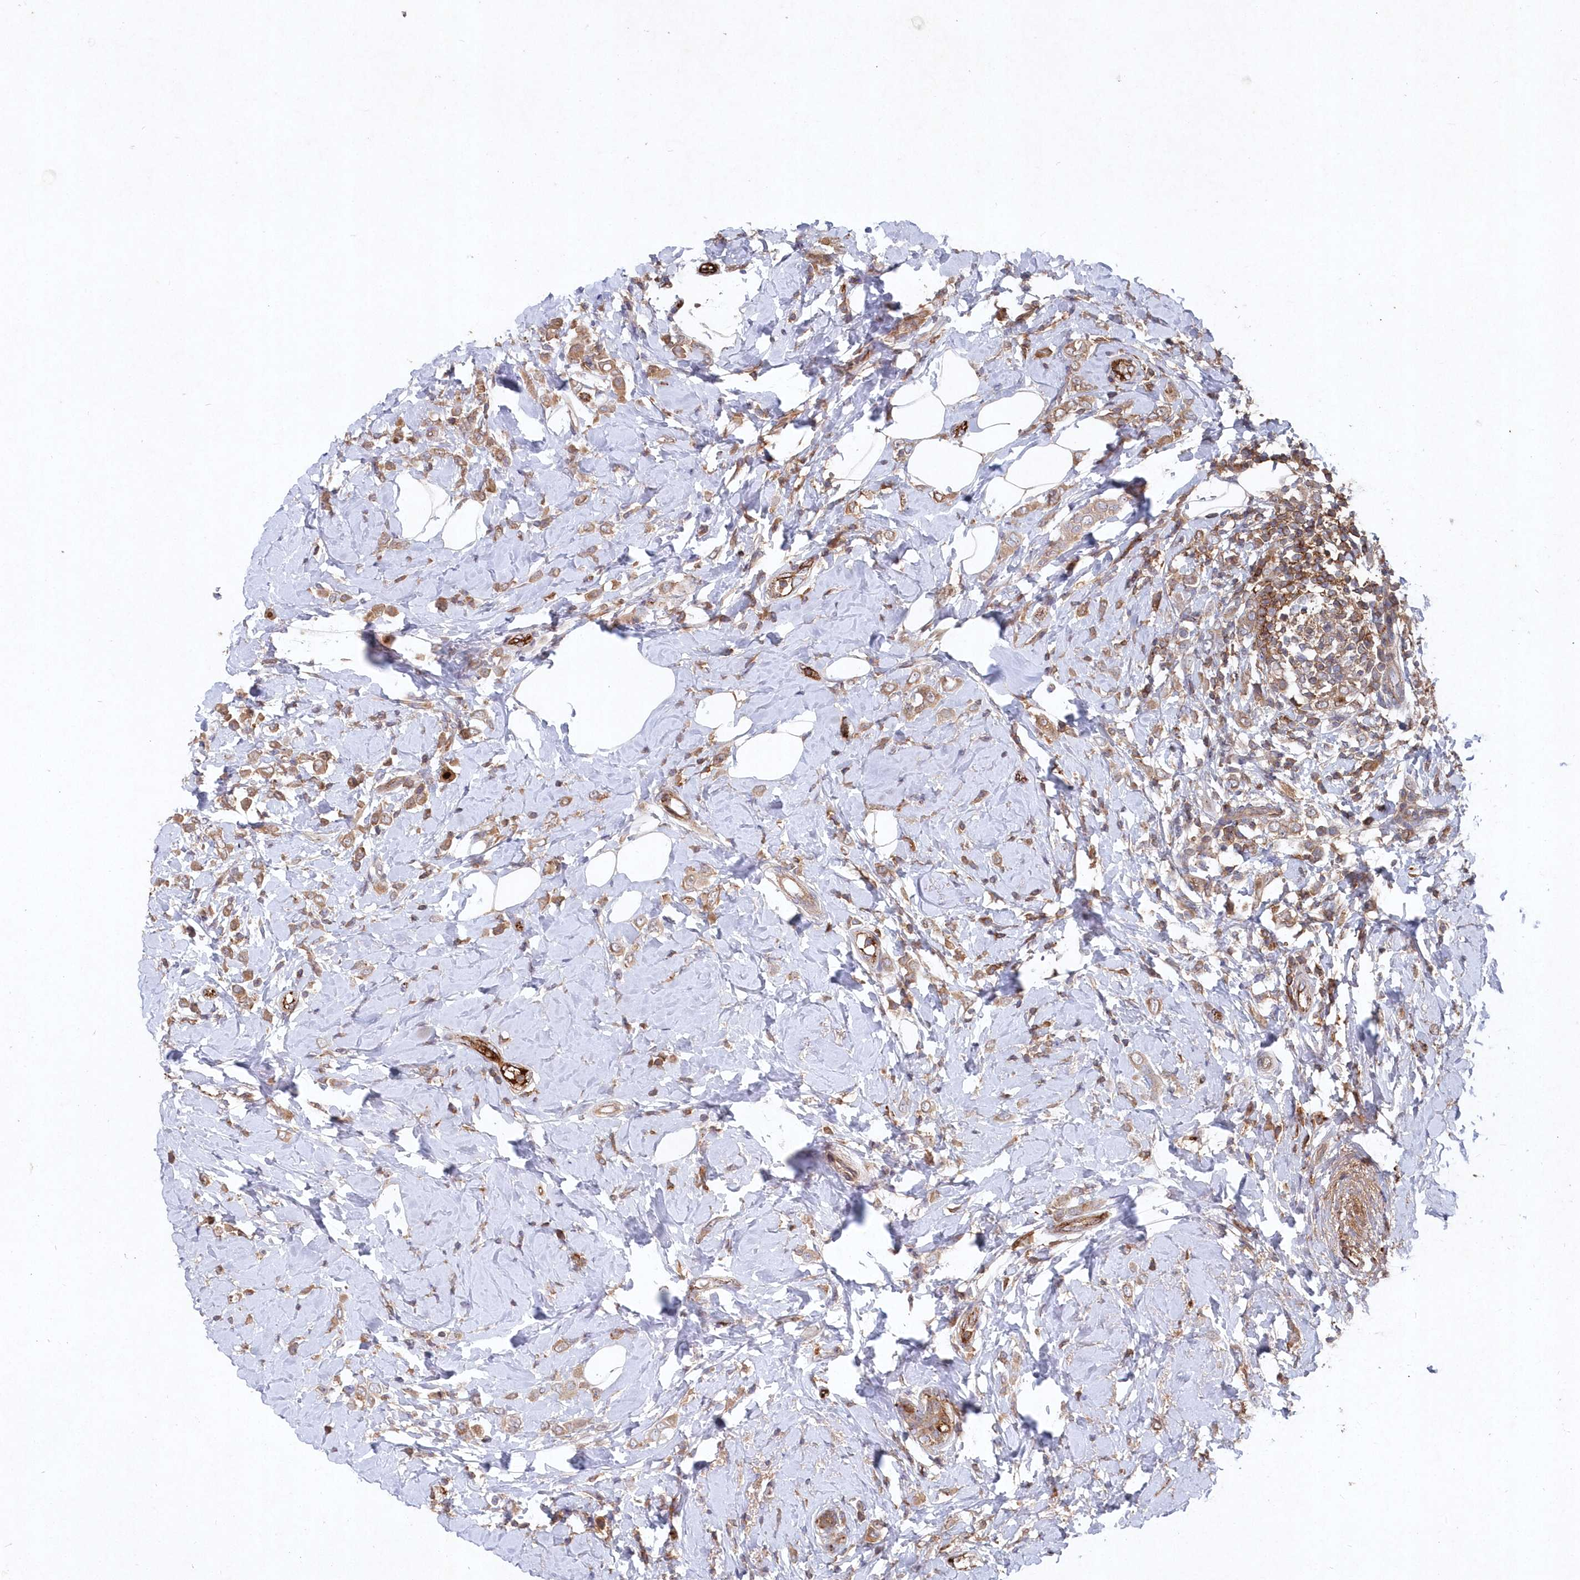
{"staining": {"intensity": "moderate", "quantity": ">75%", "location": "cytoplasmic/membranous"}, "tissue": "breast cancer", "cell_type": "Tumor cells", "image_type": "cancer", "snomed": [{"axis": "morphology", "description": "Lobular carcinoma"}, {"axis": "topography", "description": "Breast"}], "caption": "An immunohistochemistry (IHC) photomicrograph of neoplastic tissue is shown. Protein staining in brown shows moderate cytoplasmic/membranous positivity in breast cancer within tumor cells. The protein of interest is stained brown, and the nuclei are stained in blue (DAB (3,3'-diaminobenzidine) IHC with brightfield microscopy, high magnification).", "gene": "ABHD14B", "patient": {"sex": "female", "age": 47}}